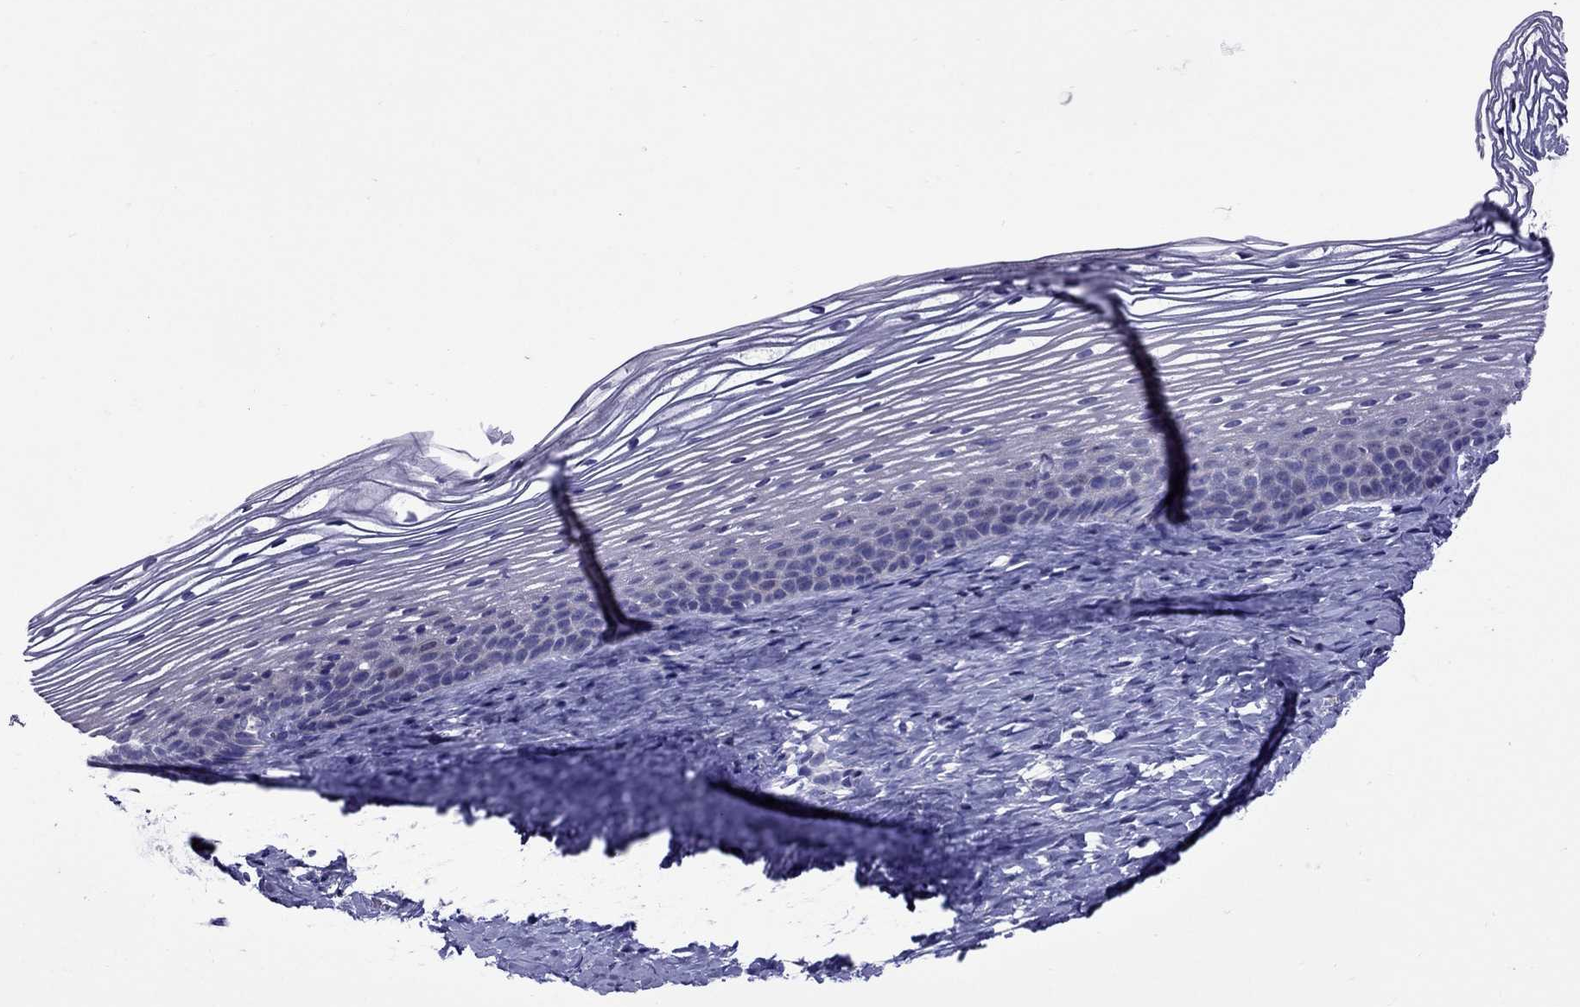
{"staining": {"intensity": "negative", "quantity": "none", "location": "none"}, "tissue": "cervix", "cell_type": "Glandular cells", "image_type": "normal", "snomed": [{"axis": "morphology", "description": "Normal tissue, NOS"}, {"axis": "topography", "description": "Cervix"}], "caption": "Immunohistochemical staining of benign human cervix demonstrates no significant staining in glandular cells.", "gene": "OXCT2", "patient": {"sex": "female", "age": 39}}